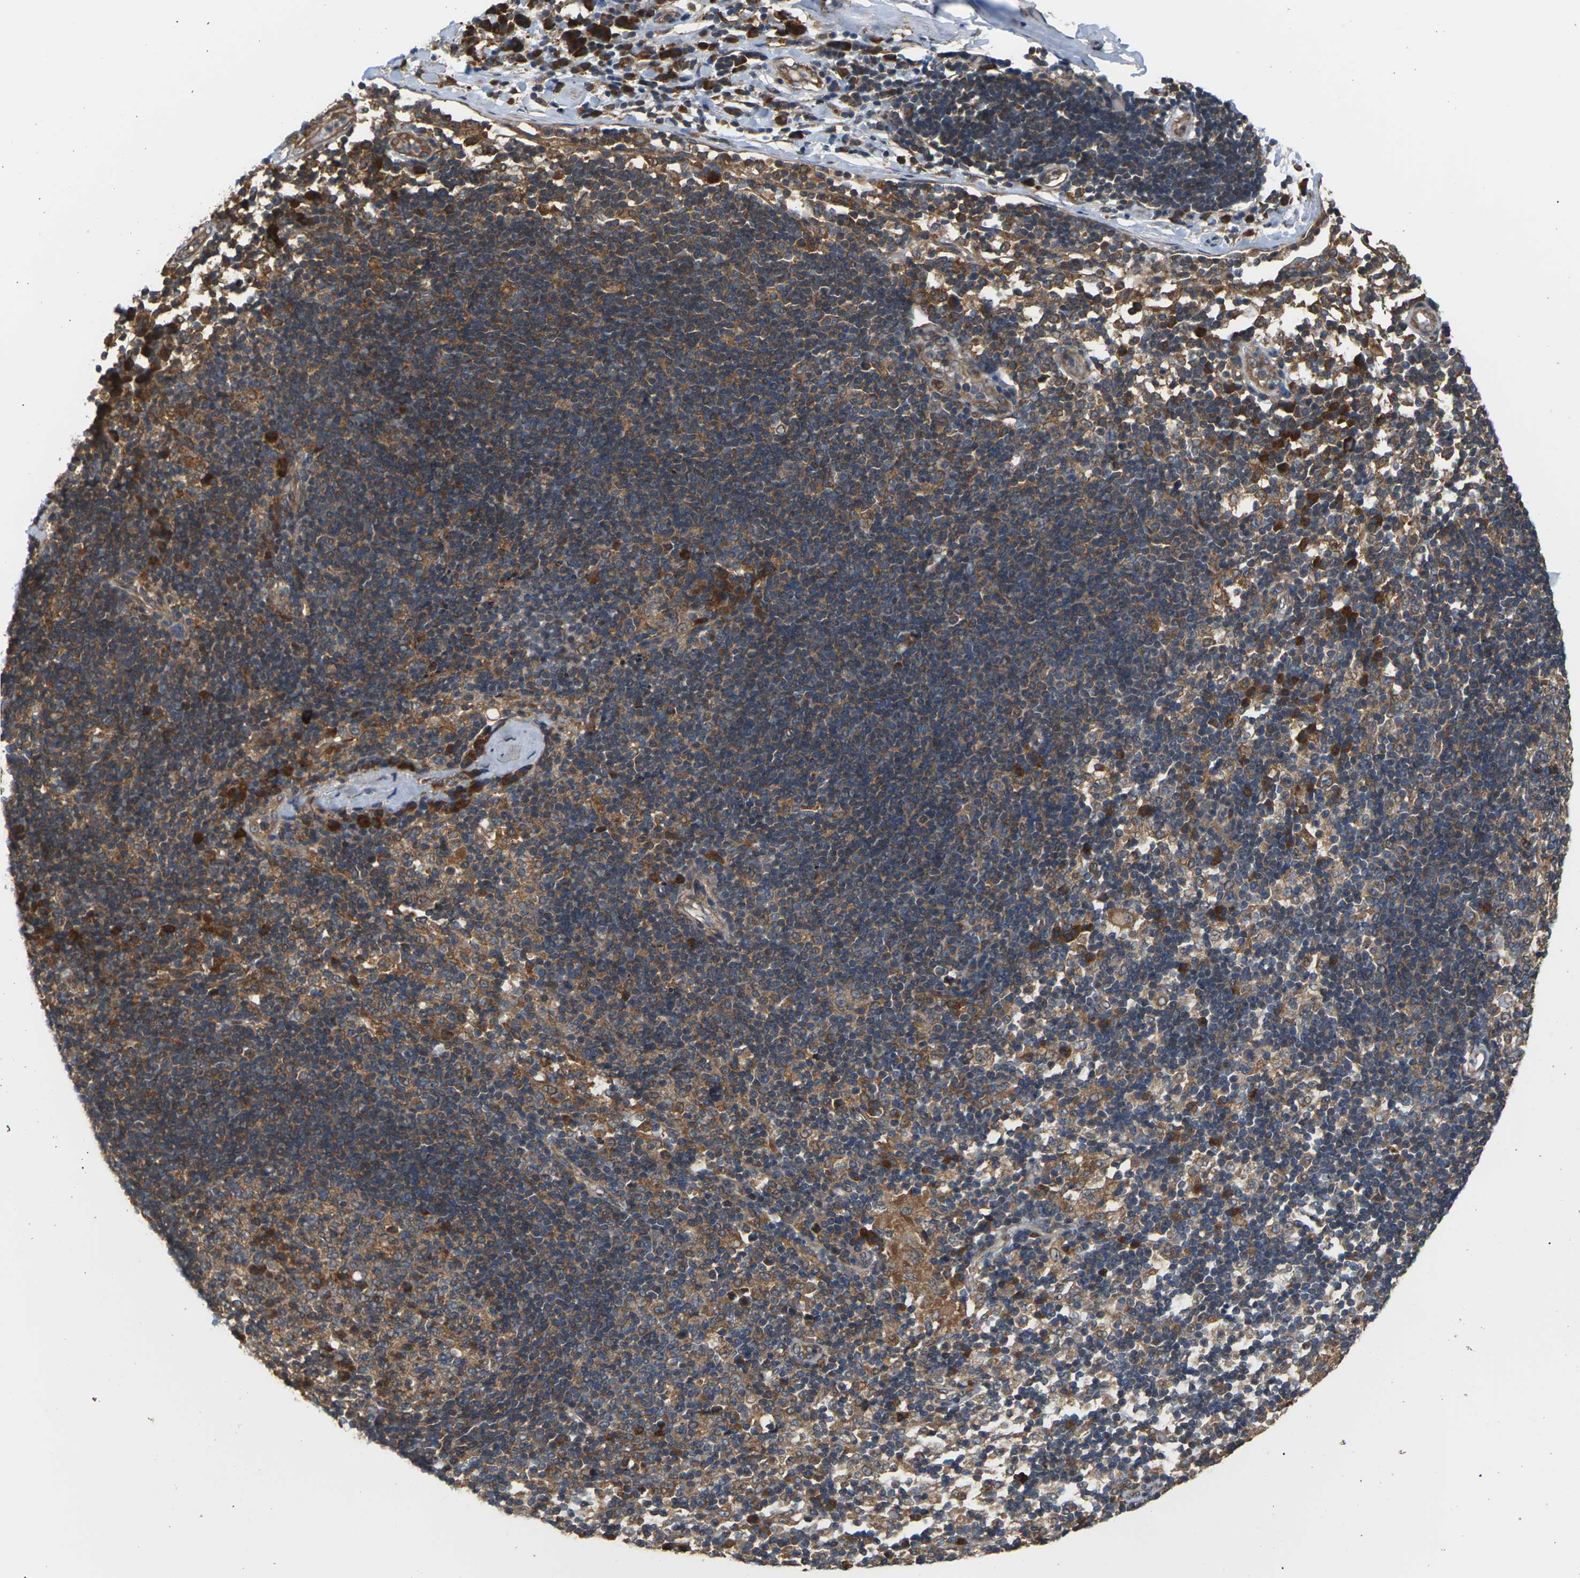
{"staining": {"intensity": "negative", "quantity": "none", "location": "none"}, "tissue": "adipose tissue", "cell_type": "Adipocytes", "image_type": "normal", "snomed": [{"axis": "morphology", "description": "Normal tissue, NOS"}, {"axis": "morphology", "description": "Adenocarcinoma, NOS"}, {"axis": "topography", "description": "Esophagus"}], "caption": "High power microscopy image of an immunohistochemistry (IHC) photomicrograph of normal adipose tissue, revealing no significant expression in adipocytes. (Brightfield microscopy of DAB immunohistochemistry (IHC) at high magnification).", "gene": "NRAS", "patient": {"sex": "male", "age": 62}}